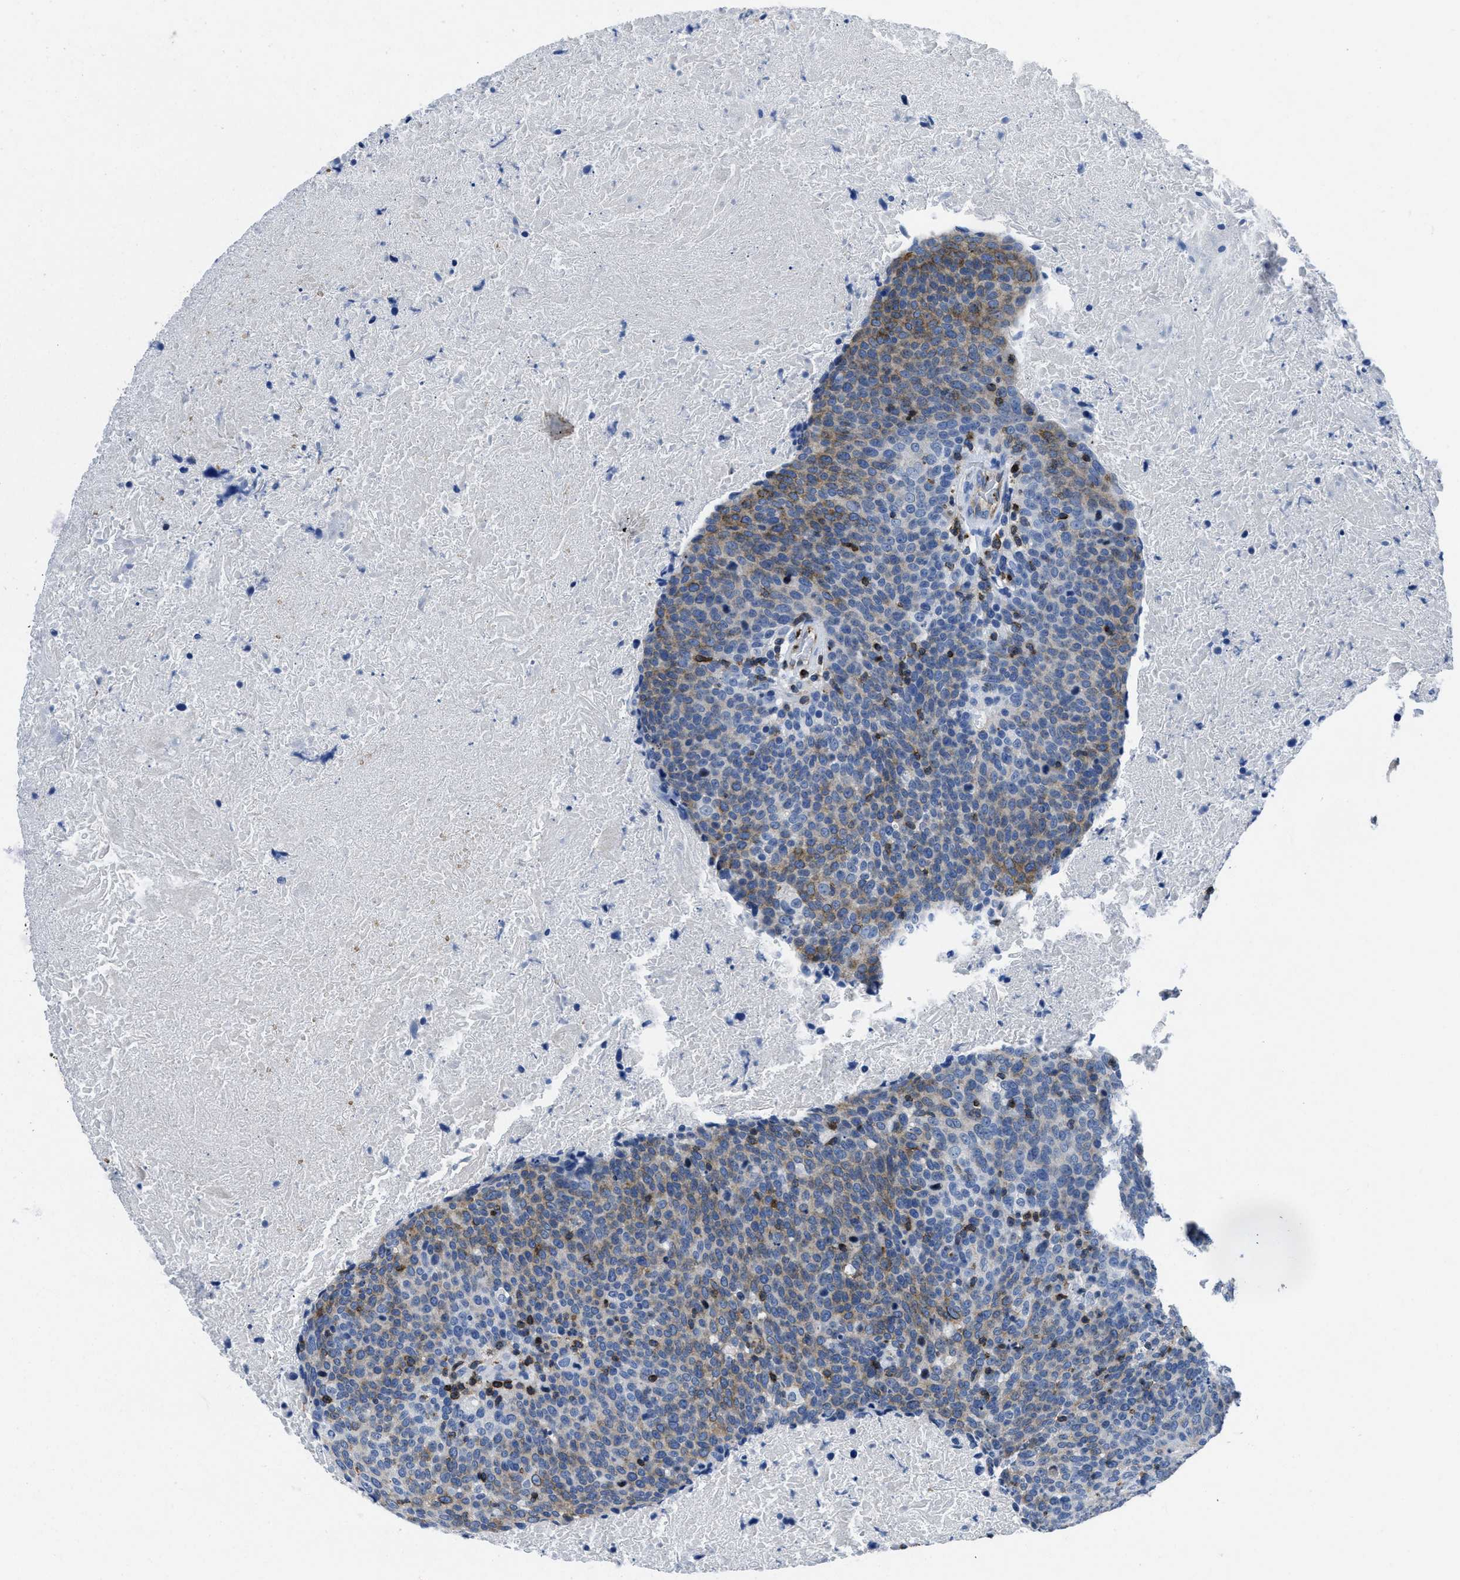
{"staining": {"intensity": "weak", "quantity": "<25%", "location": "cytoplasmic/membranous"}, "tissue": "head and neck cancer", "cell_type": "Tumor cells", "image_type": "cancer", "snomed": [{"axis": "morphology", "description": "Squamous cell carcinoma, NOS"}, {"axis": "morphology", "description": "Squamous cell carcinoma, metastatic, NOS"}, {"axis": "topography", "description": "Lymph node"}, {"axis": "topography", "description": "Head-Neck"}], "caption": "Tumor cells show no significant protein staining in head and neck cancer.", "gene": "ITGA3", "patient": {"sex": "male", "age": 62}}